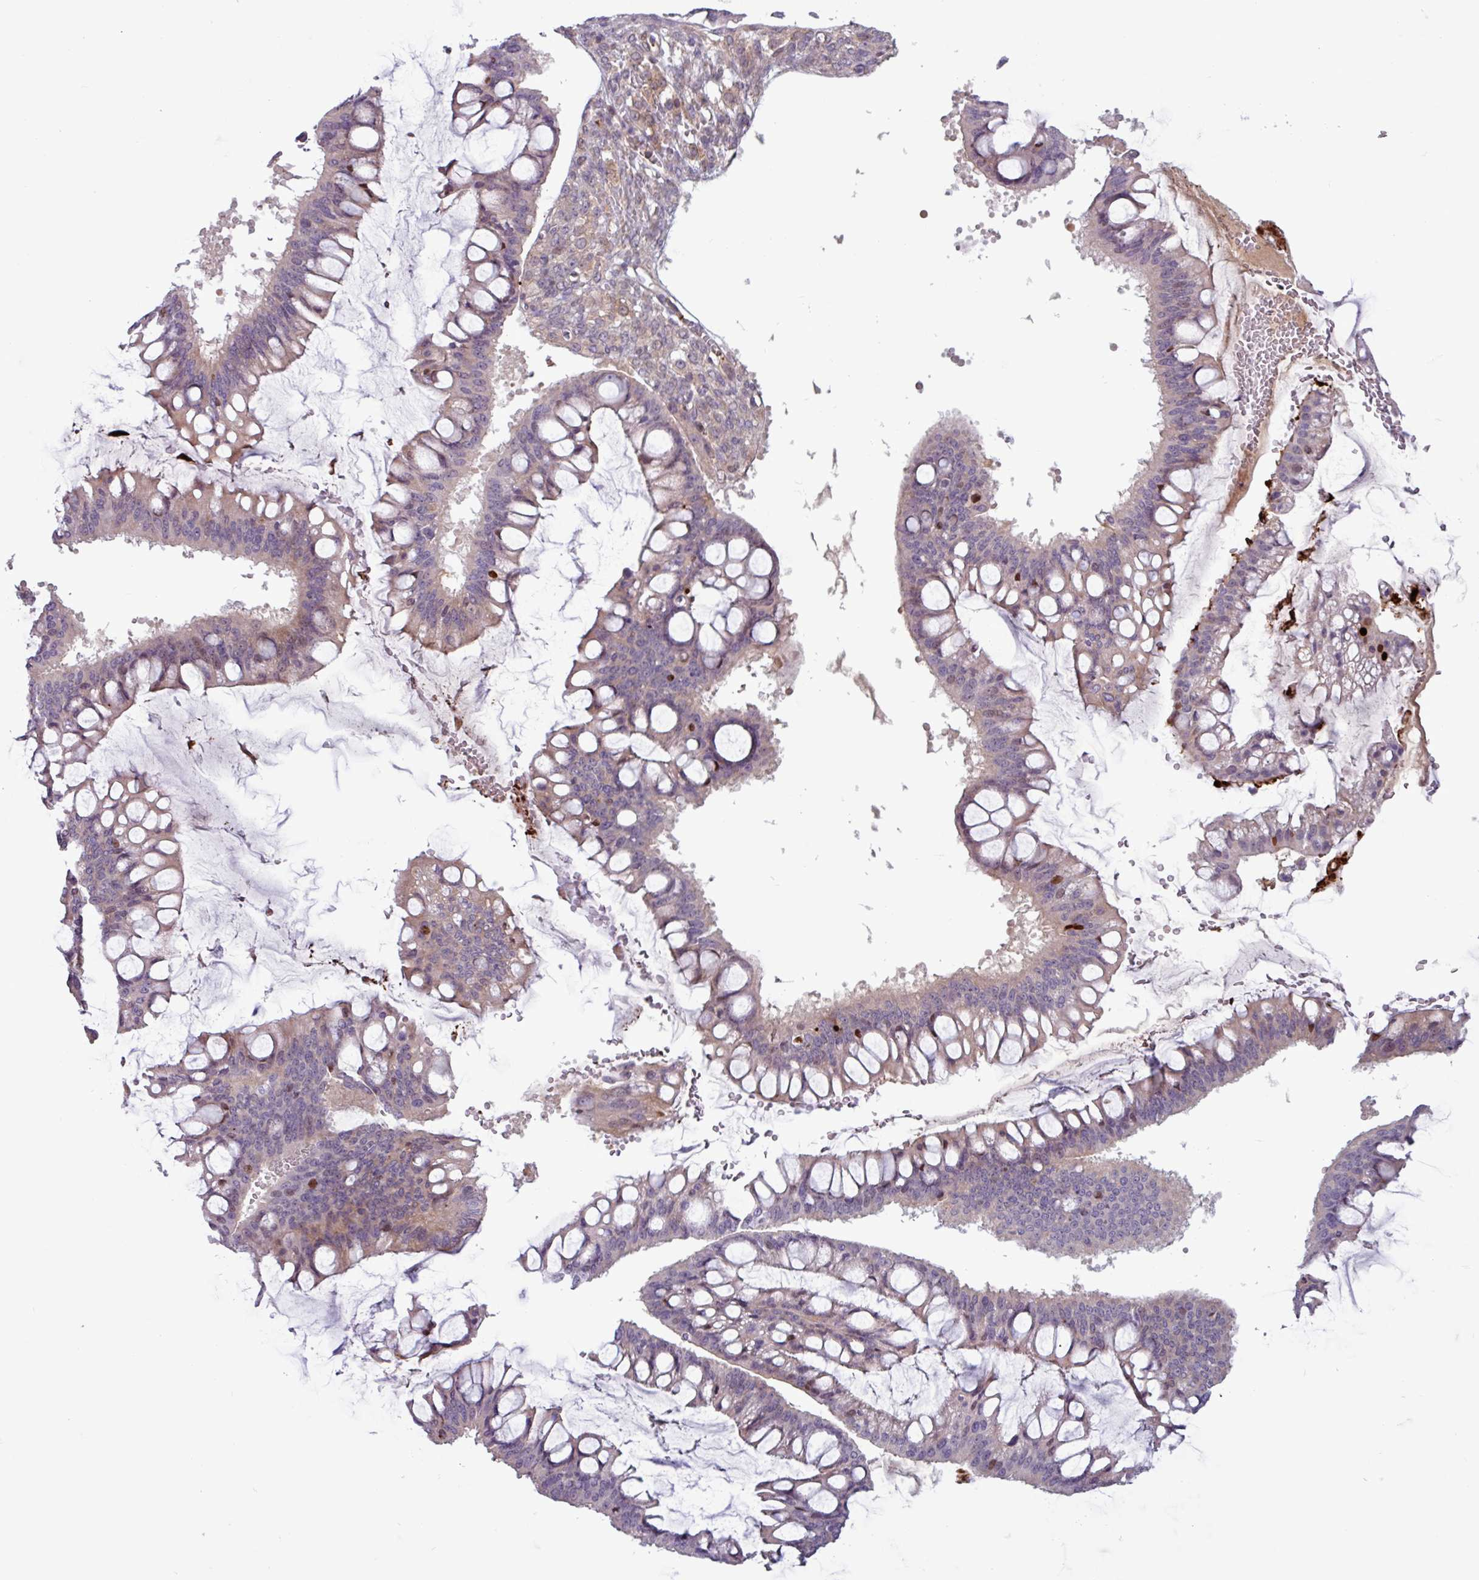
{"staining": {"intensity": "negative", "quantity": "none", "location": "none"}, "tissue": "ovarian cancer", "cell_type": "Tumor cells", "image_type": "cancer", "snomed": [{"axis": "morphology", "description": "Cystadenocarcinoma, mucinous, NOS"}, {"axis": "topography", "description": "Ovary"}], "caption": "Immunohistochemistry of human mucinous cystadenocarcinoma (ovarian) exhibits no expression in tumor cells.", "gene": "PCED1A", "patient": {"sex": "female", "age": 73}}